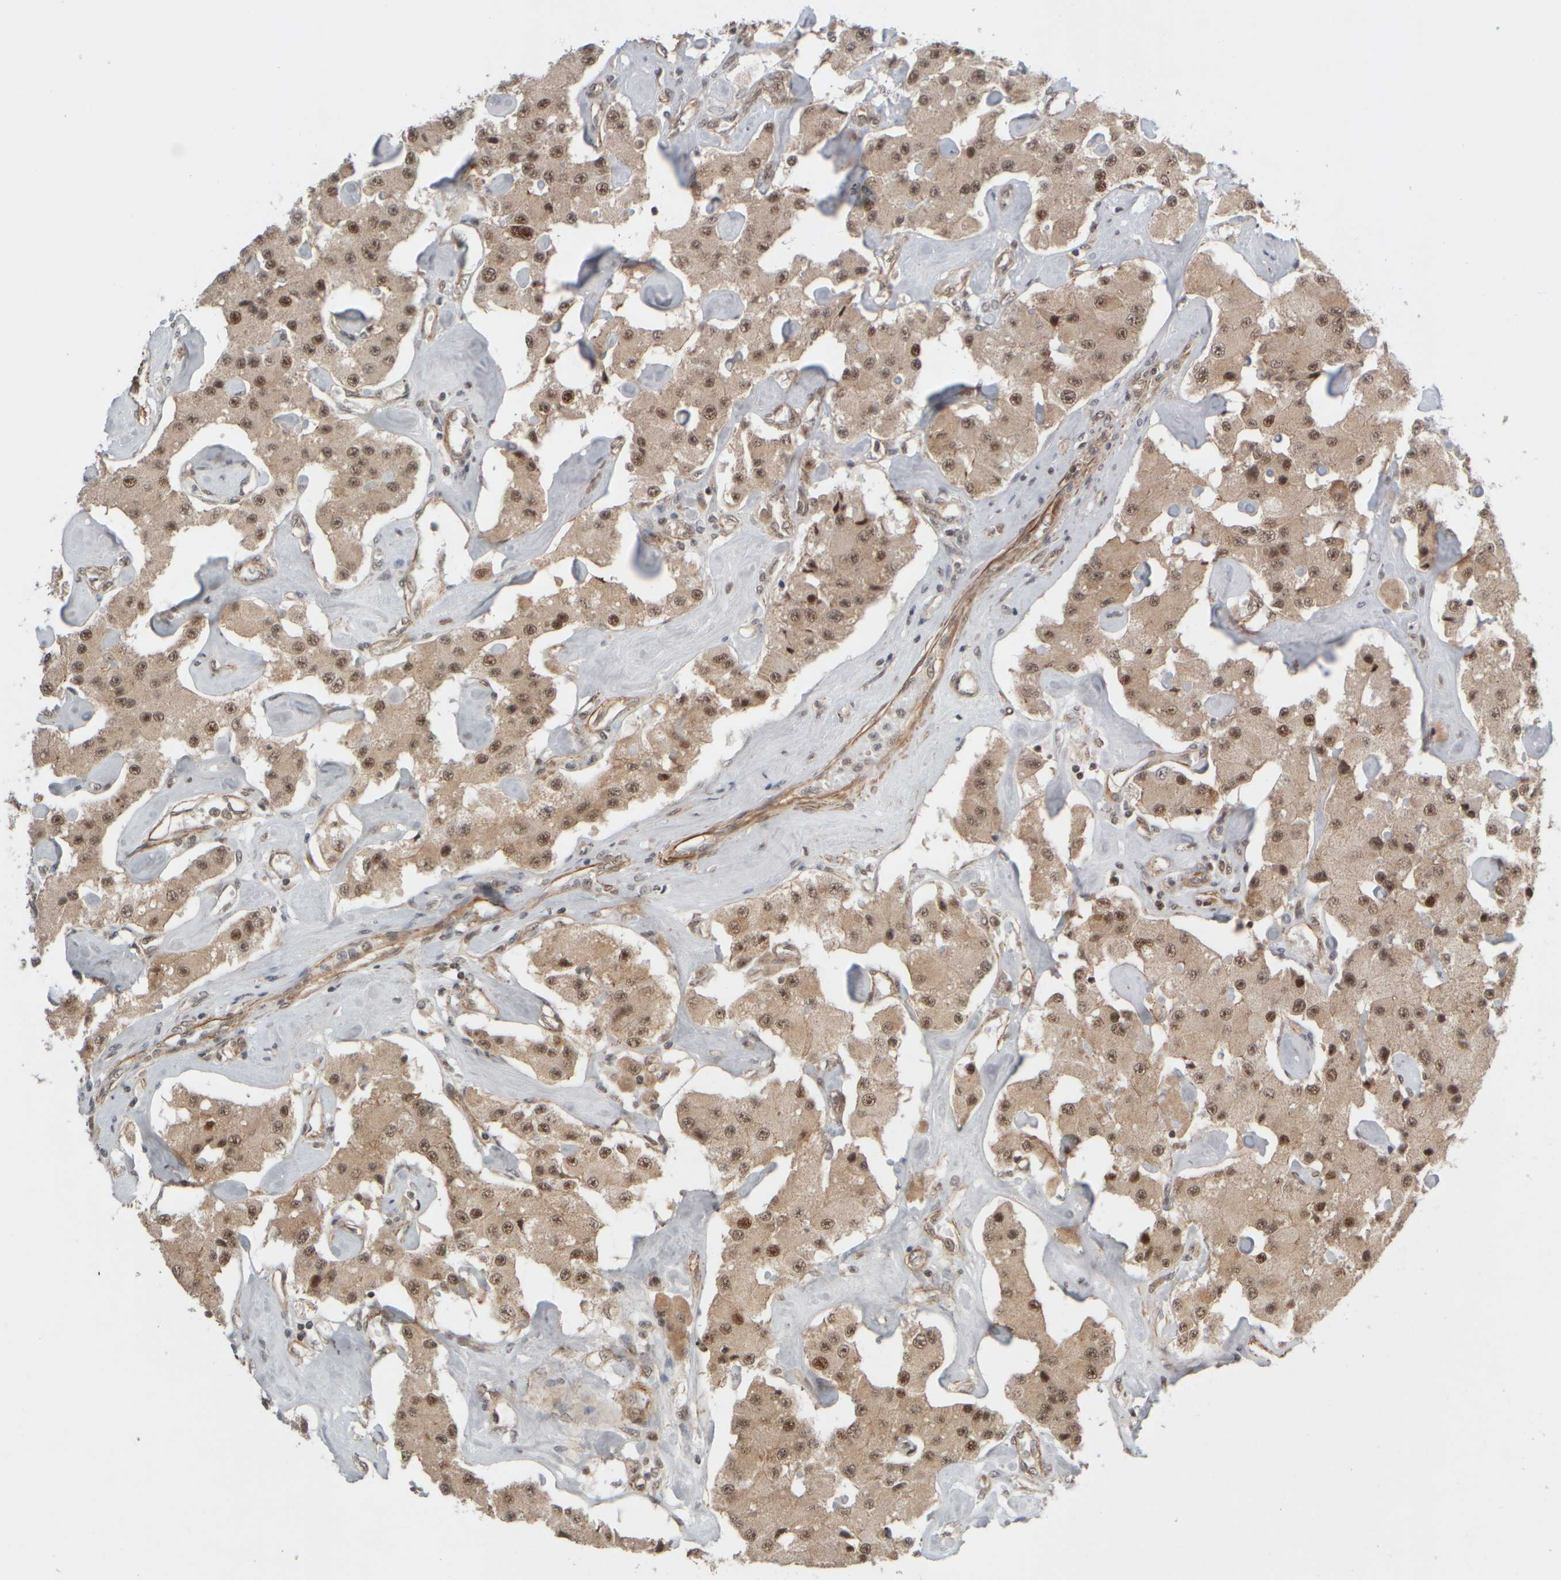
{"staining": {"intensity": "weak", "quantity": ">75%", "location": "cytoplasmic/membranous,nuclear"}, "tissue": "carcinoid", "cell_type": "Tumor cells", "image_type": "cancer", "snomed": [{"axis": "morphology", "description": "Carcinoid, malignant, NOS"}, {"axis": "topography", "description": "Pancreas"}], "caption": "Carcinoid was stained to show a protein in brown. There is low levels of weak cytoplasmic/membranous and nuclear expression in about >75% of tumor cells. (Stains: DAB in brown, nuclei in blue, Microscopy: brightfield microscopy at high magnification).", "gene": "SYNRG", "patient": {"sex": "male", "age": 41}}